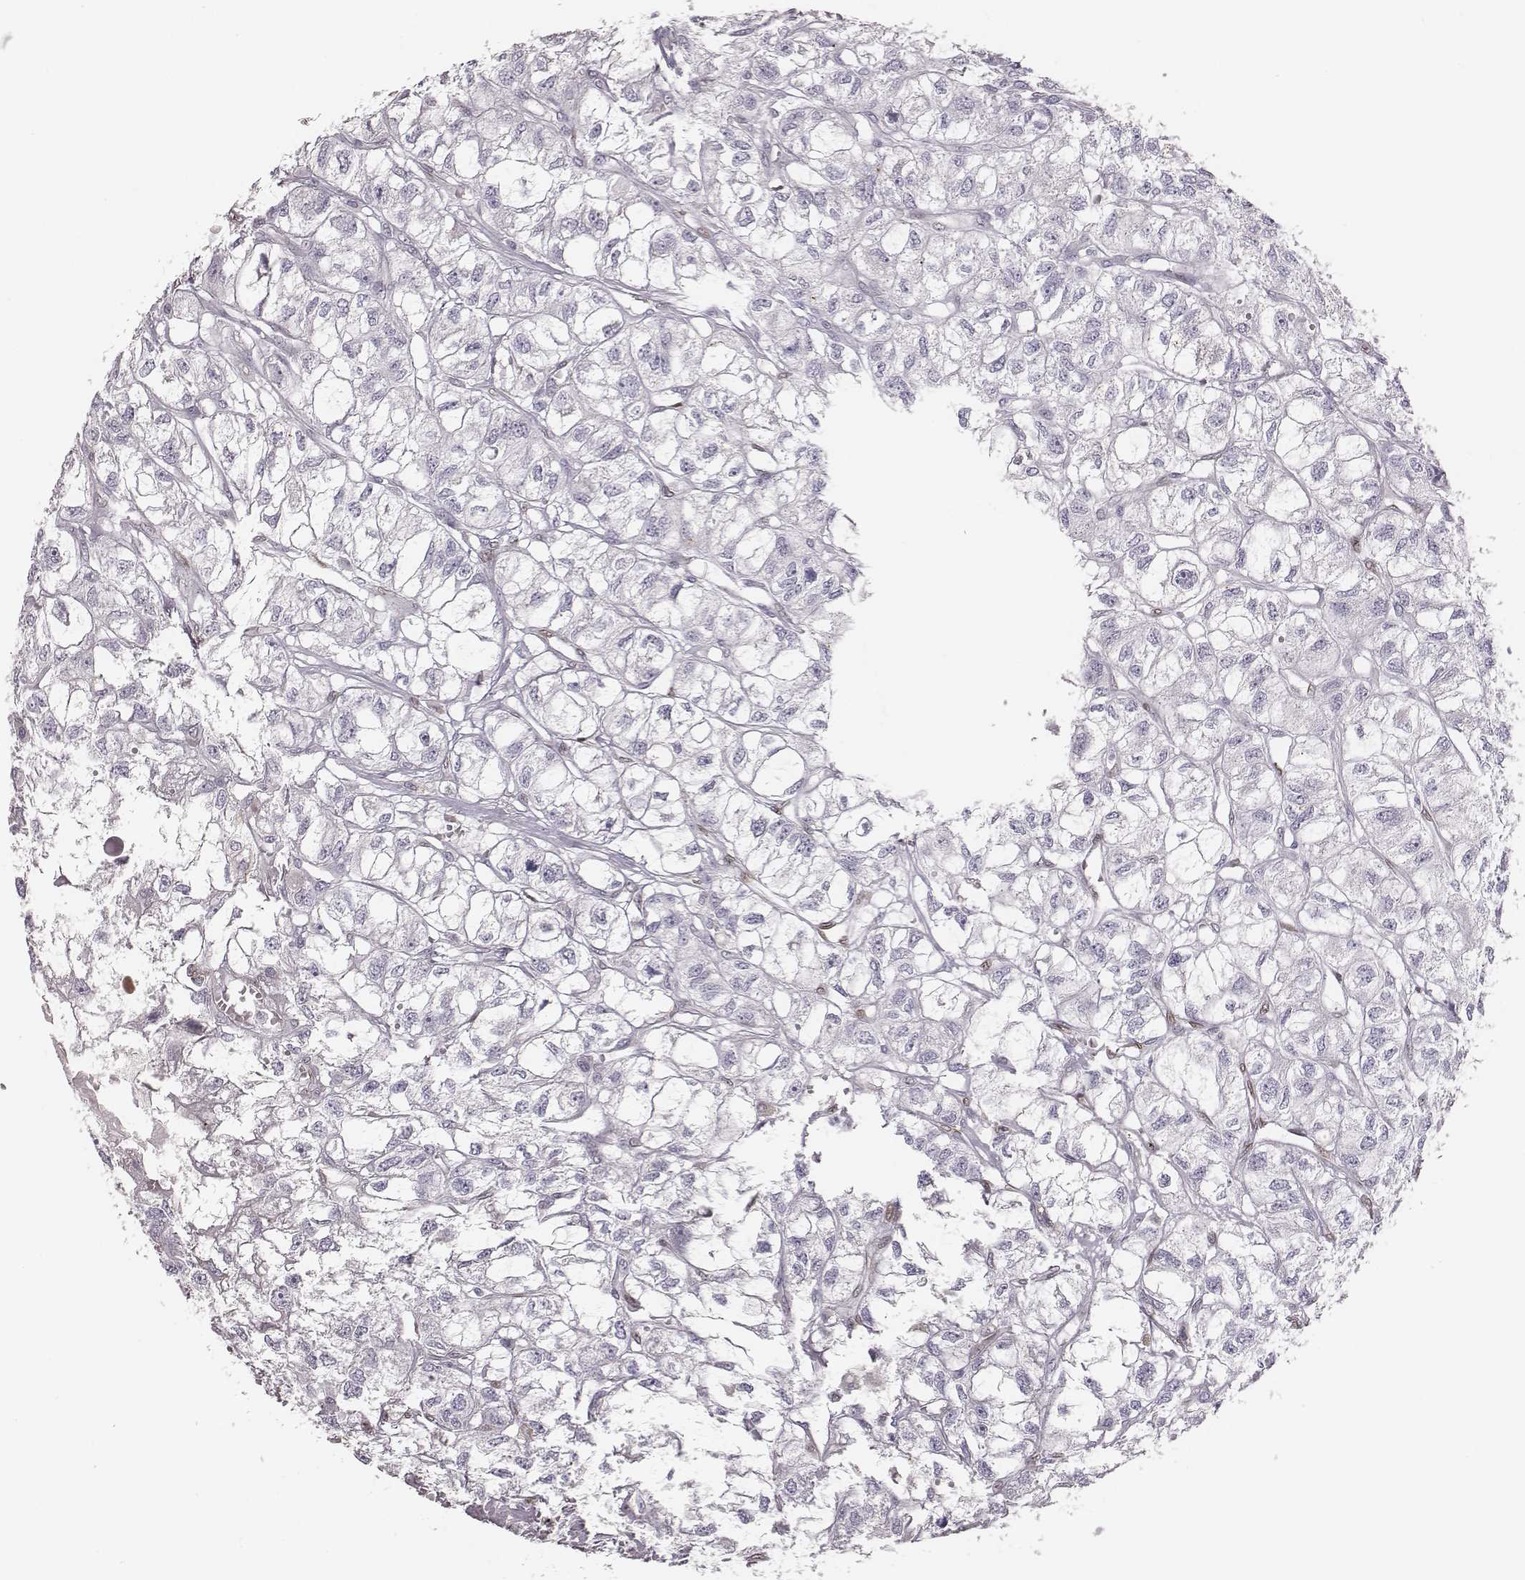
{"staining": {"intensity": "negative", "quantity": "none", "location": "none"}, "tissue": "renal cancer", "cell_type": "Tumor cells", "image_type": "cancer", "snomed": [{"axis": "morphology", "description": "Adenocarcinoma, NOS"}, {"axis": "topography", "description": "Kidney"}], "caption": "Immunohistochemistry image of adenocarcinoma (renal) stained for a protein (brown), which demonstrates no expression in tumor cells.", "gene": "ADGRF4", "patient": {"sex": "male", "age": 56}}